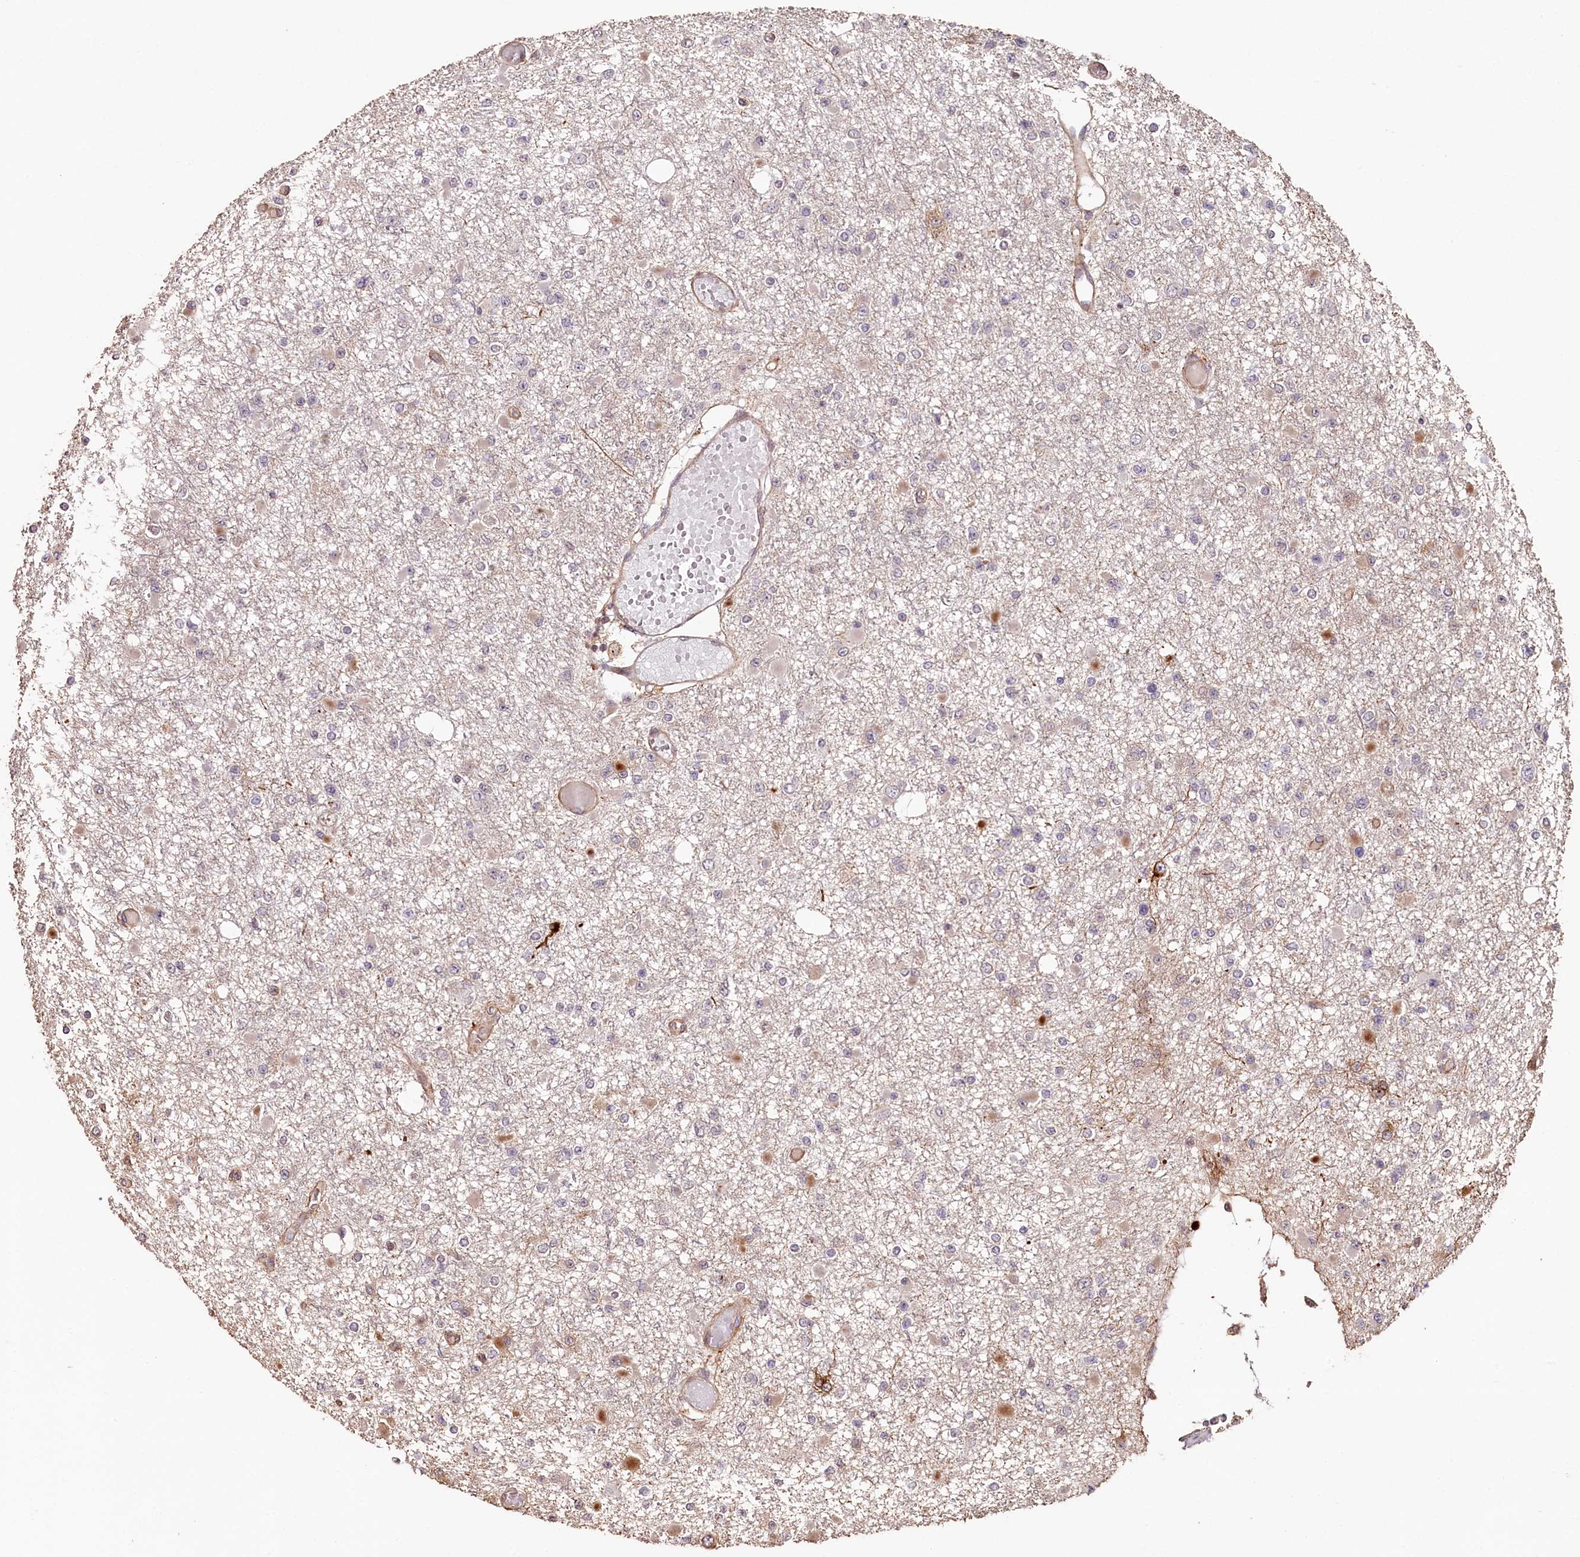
{"staining": {"intensity": "weak", "quantity": "<25%", "location": "cytoplasmic/membranous"}, "tissue": "glioma", "cell_type": "Tumor cells", "image_type": "cancer", "snomed": [{"axis": "morphology", "description": "Glioma, malignant, Low grade"}, {"axis": "topography", "description": "Brain"}], "caption": "Micrograph shows no significant protein staining in tumor cells of glioma. (Immunohistochemistry, brightfield microscopy, high magnification).", "gene": "KIF14", "patient": {"sex": "female", "age": 22}}